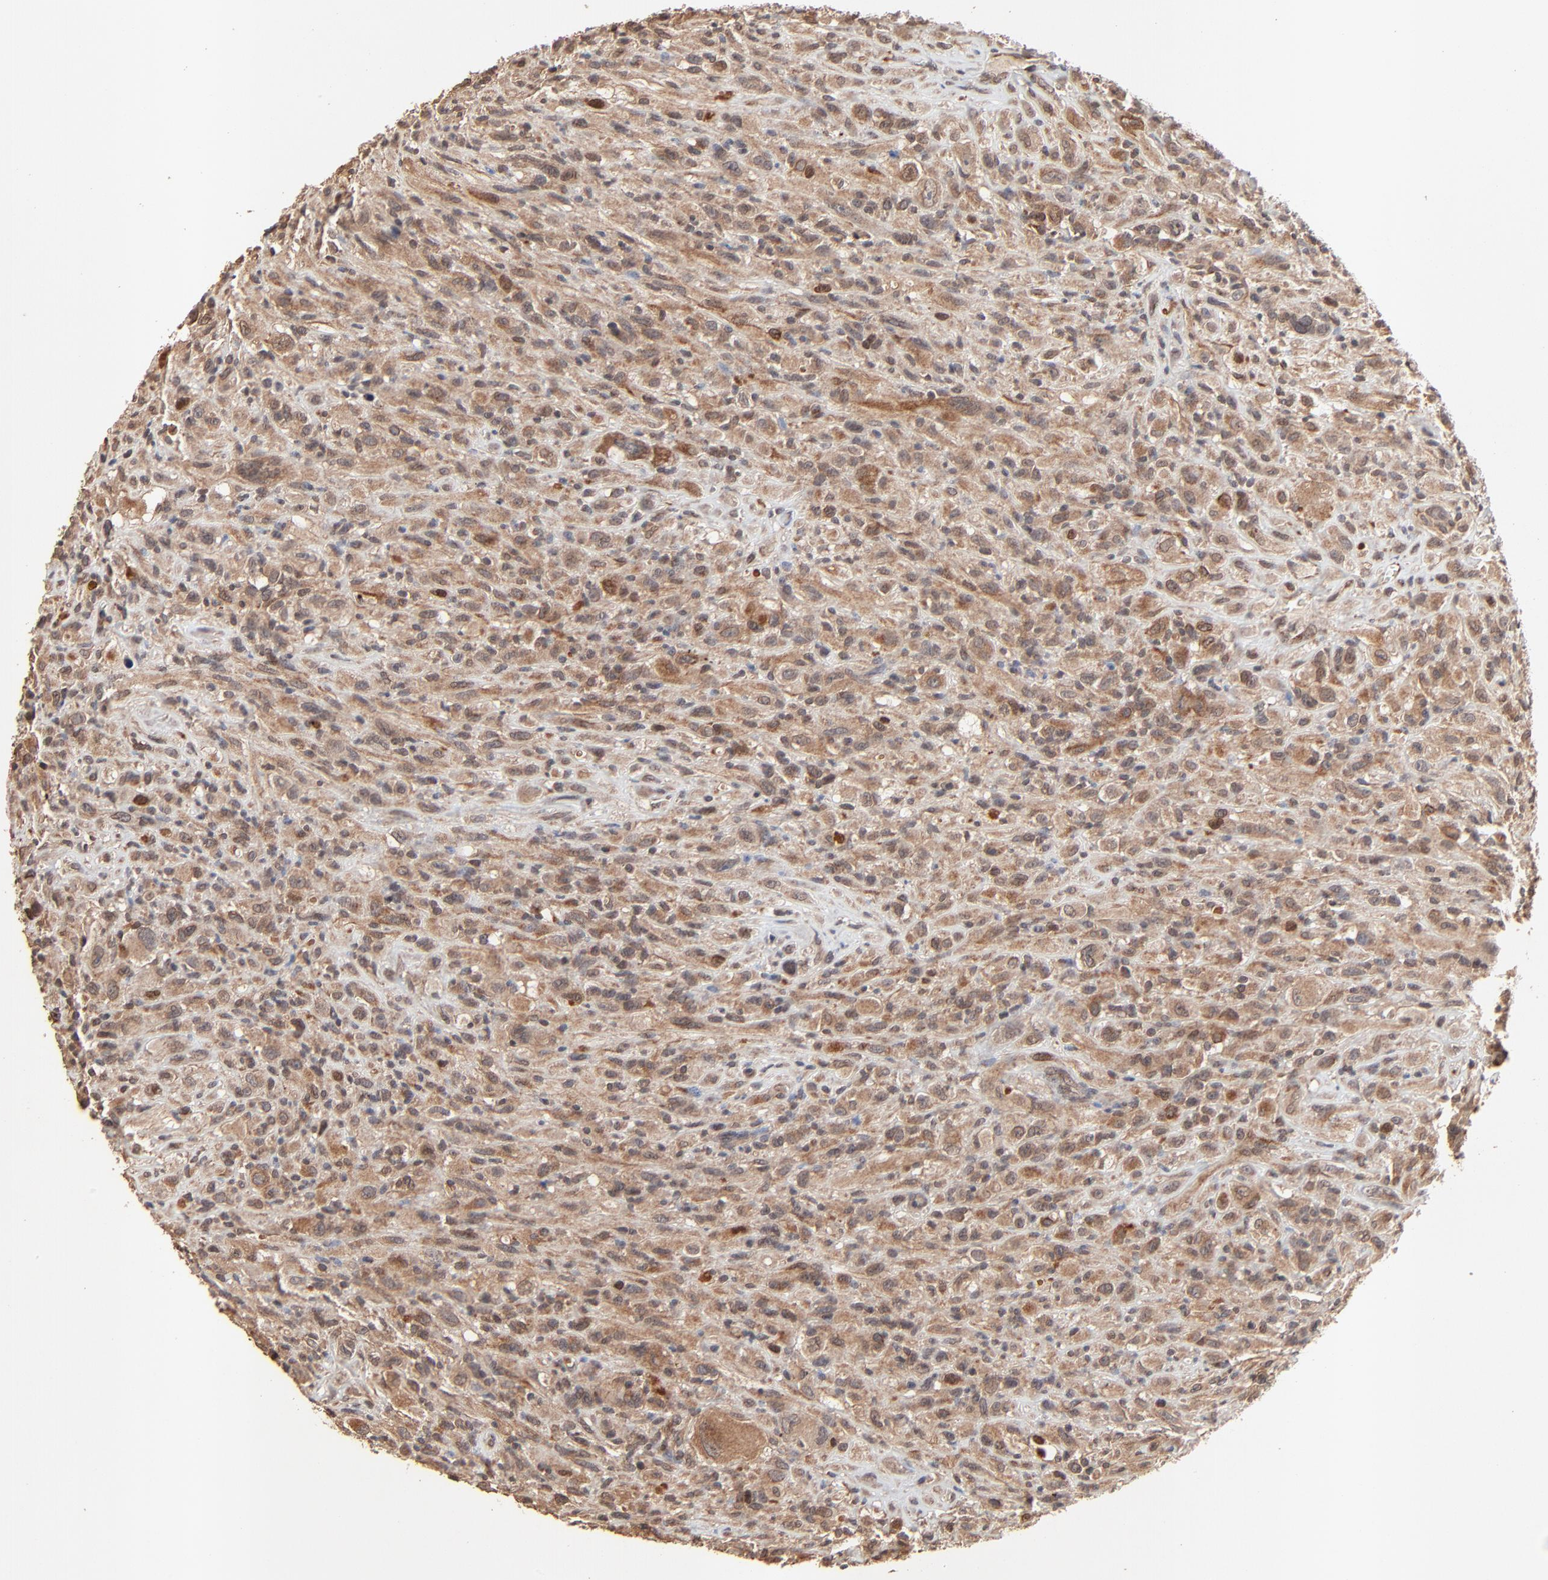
{"staining": {"intensity": "moderate", "quantity": ">75%", "location": "cytoplasmic/membranous"}, "tissue": "glioma", "cell_type": "Tumor cells", "image_type": "cancer", "snomed": [{"axis": "morphology", "description": "Glioma, malignant, High grade"}, {"axis": "topography", "description": "Brain"}], "caption": "High-magnification brightfield microscopy of high-grade glioma (malignant) stained with DAB (3,3'-diaminobenzidine) (brown) and counterstained with hematoxylin (blue). tumor cells exhibit moderate cytoplasmic/membranous expression is appreciated in approximately>75% of cells.", "gene": "FAM227A", "patient": {"sex": "male", "age": 48}}